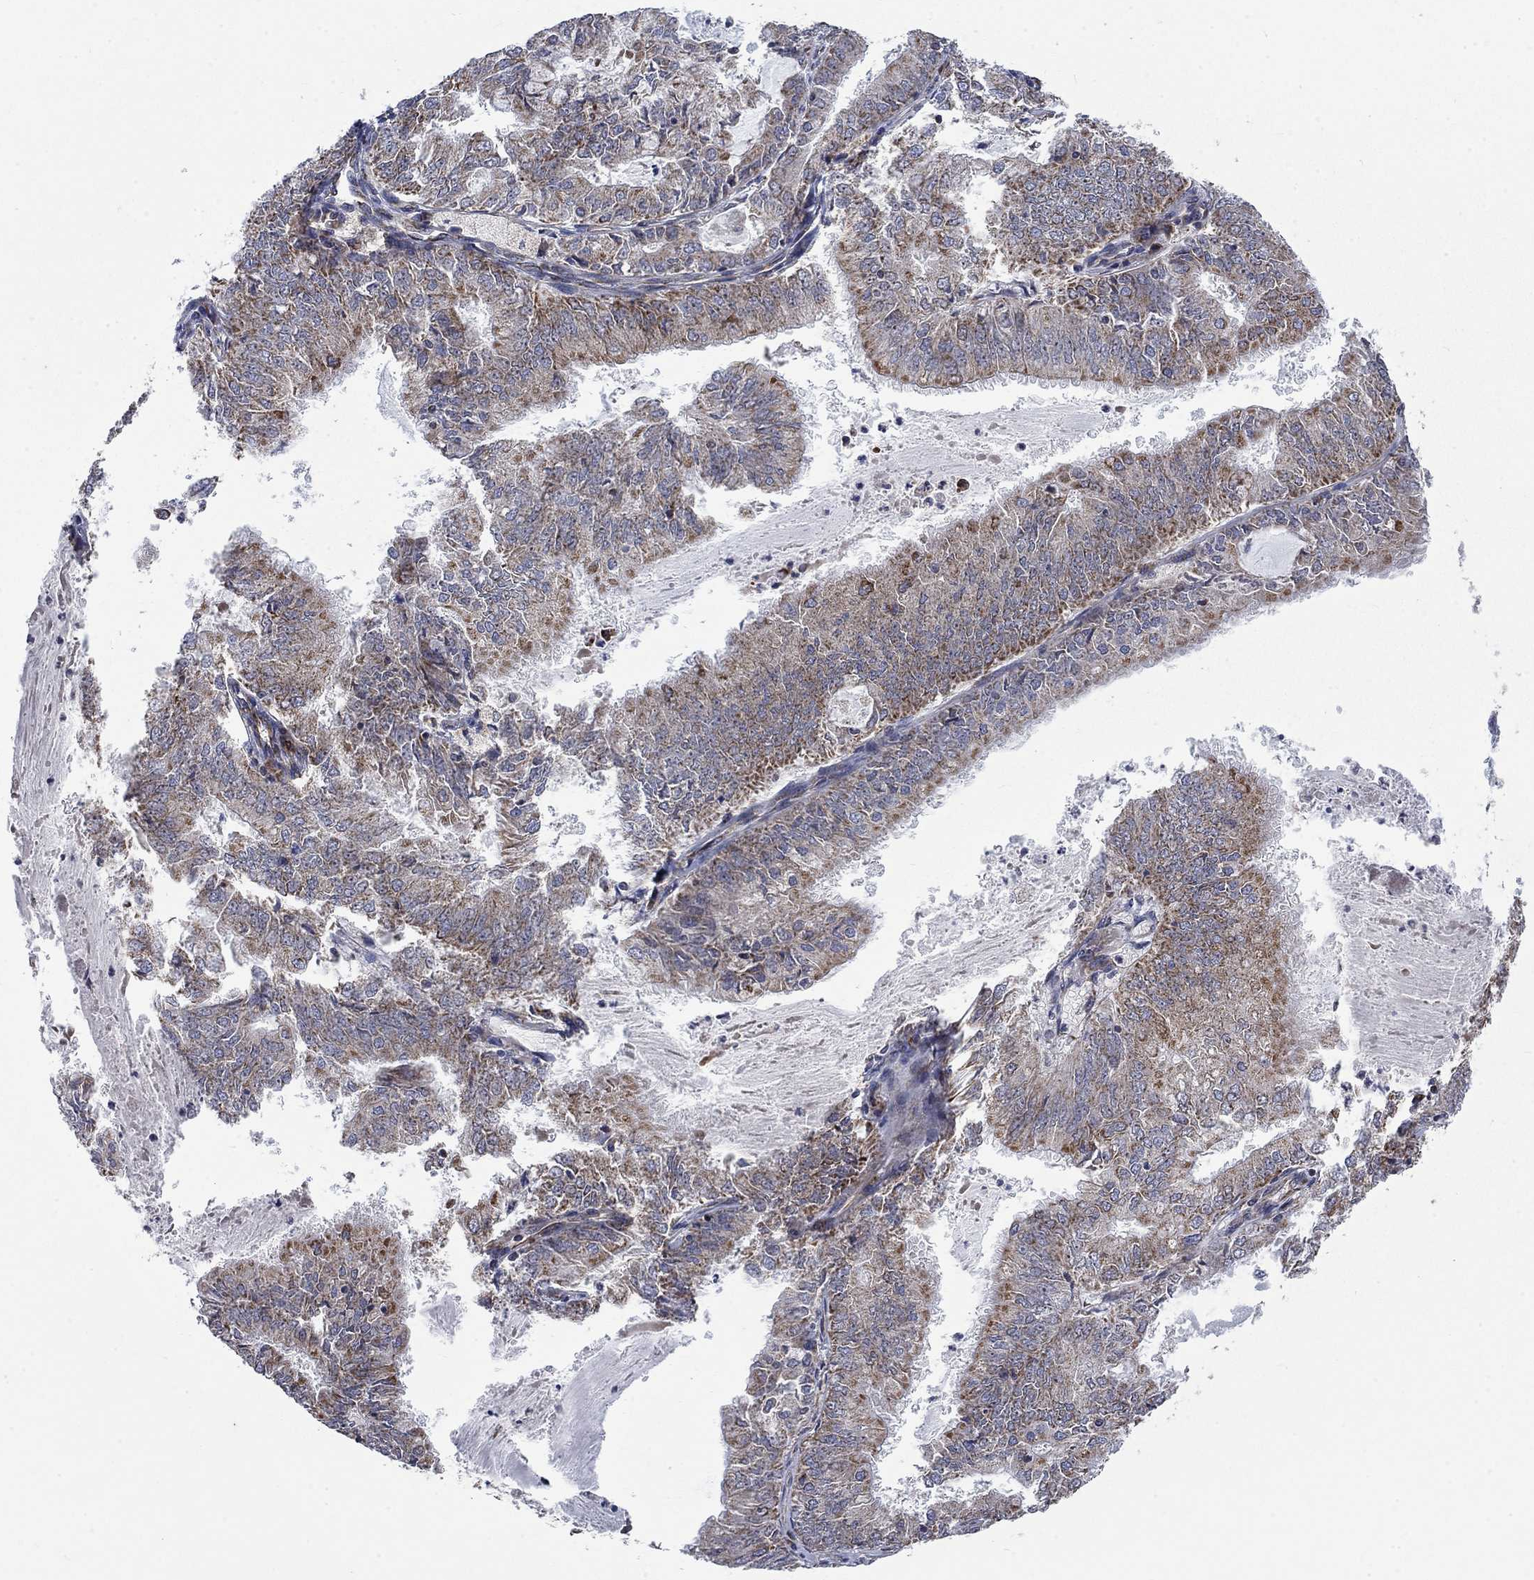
{"staining": {"intensity": "moderate", "quantity": "25%-75%", "location": "cytoplasmic/membranous"}, "tissue": "endometrial cancer", "cell_type": "Tumor cells", "image_type": "cancer", "snomed": [{"axis": "morphology", "description": "Adenocarcinoma, NOS"}, {"axis": "topography", "description": "Endometrium"}], "caption": "The photomicrograph exhibits staining of endometrial cancer, revealing moderate cytoplasmic/membranous protein expression (brown color) within tumor cells.", "gene": "NDUFC1", "patient": {"sex": "female", "age": 57}}